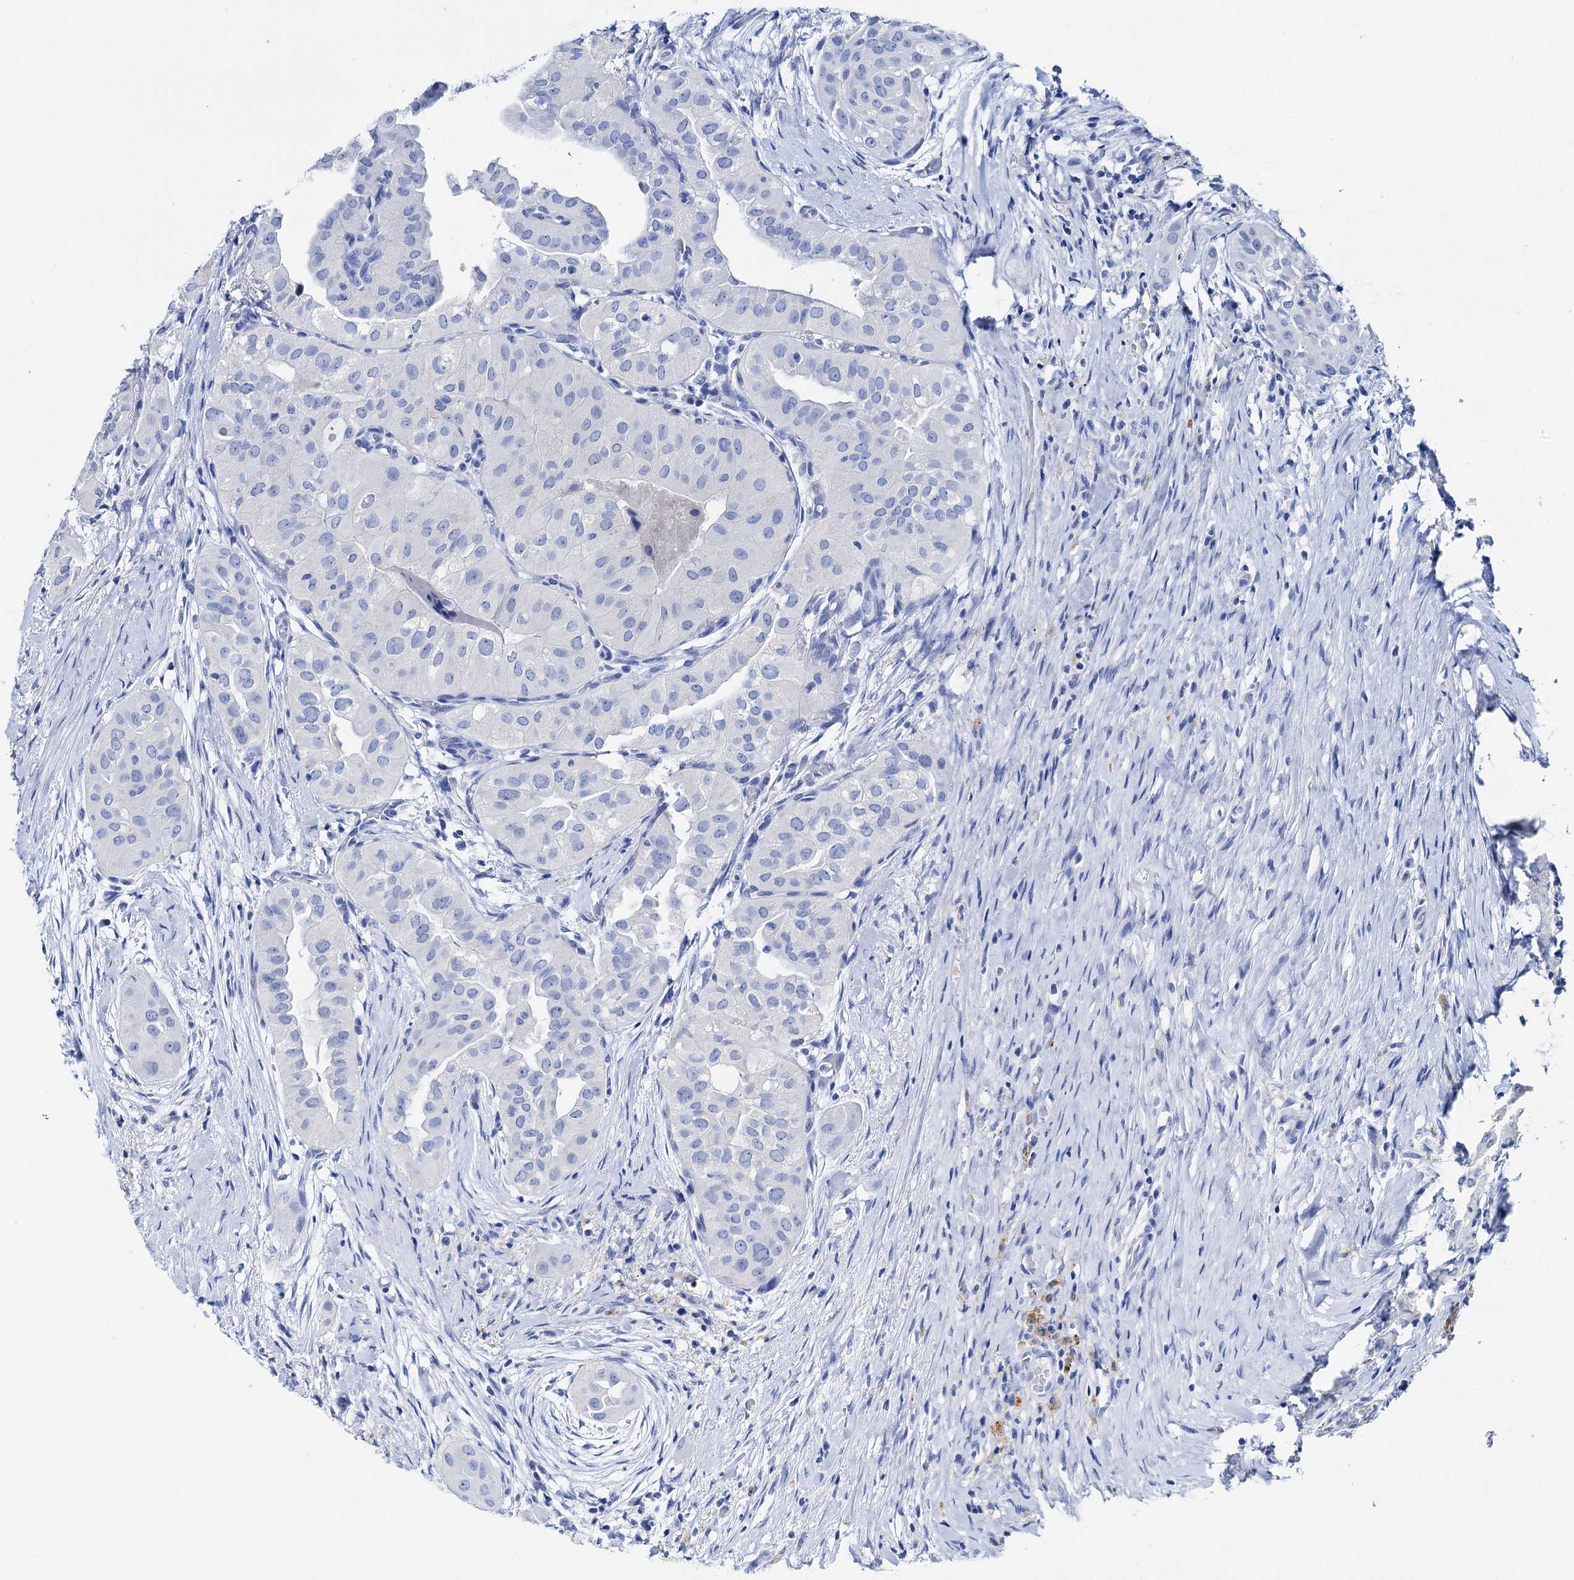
{"staining": {"intensity": "negative", "quantity": "none", "location": "none"}, "tissue": "thyroid cancer", "cell_type": "Tumor cells", "image_type": "cancer", "snomed": [{"axis": "morphology", "description": "Papillary adenocarcinoma, NOS"}, {"axis": "topography", "description": "Thyroid gland"}], "caption": "This is an IHC image of human thyroid papillary adenocarcinoma. There is no expression in tumor cells.", "gene": "BRINP1", "patient": {"sex": "female", "age": 59}}